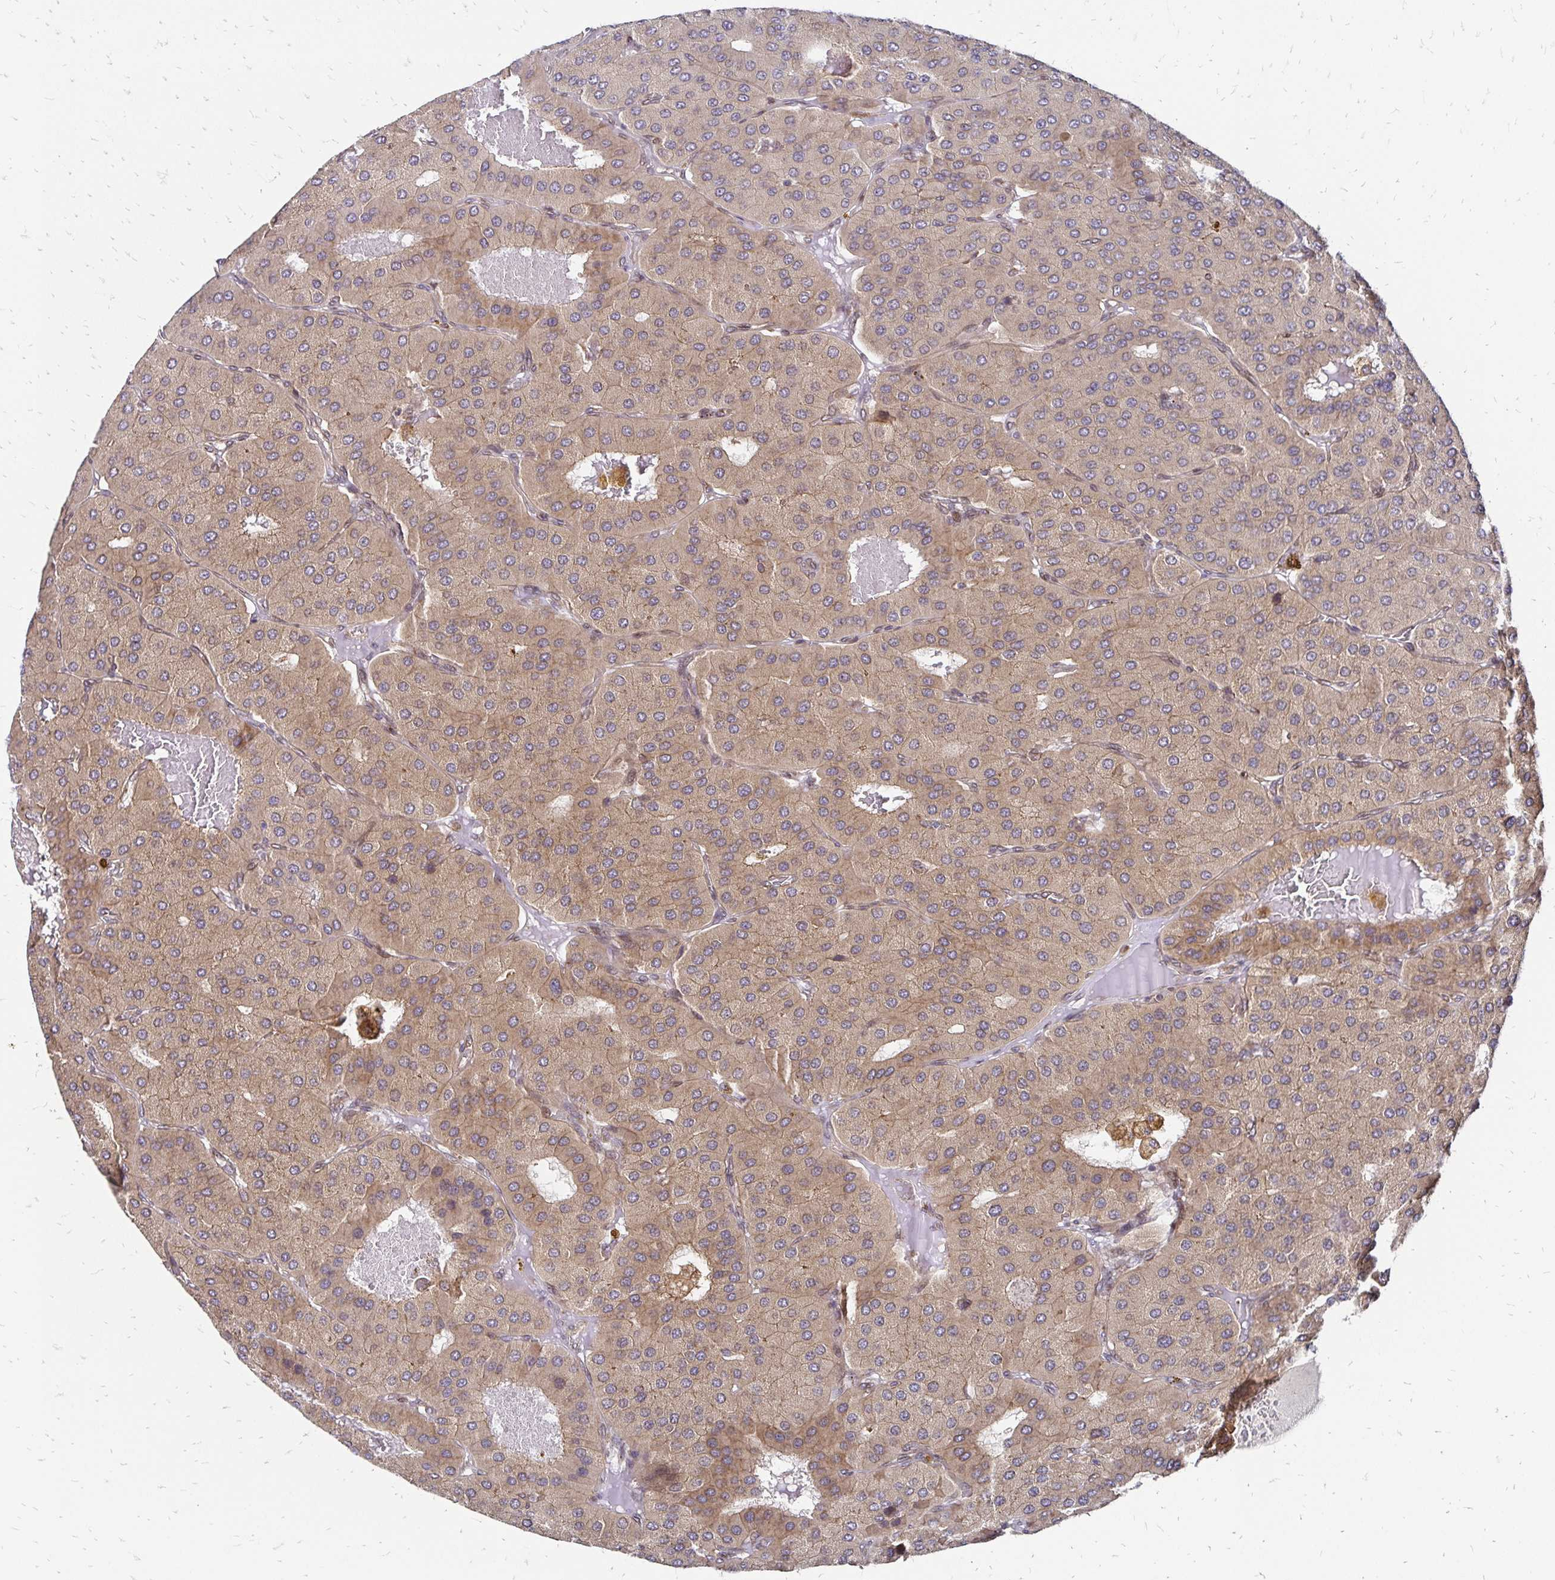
{"staining": {"intensity": "weak", "quantity": ">75%", "location": "cytoplasmic/membranous"}, "tissue": "parathyroid gland", "cell_type": "Glandular cells", "image_type": "normal", "snomed": [{"axis": "morphology", "description": "Normal tissue, NOS"}, {"axis": "morphology", "description": "Adenoma, NOS"}, {"axis": "topography", "description": "Parathyroid gland"}], "caption": "Approximately >75% of glandular cells in unremarkable human parathyroid gland reveal weak cytoplasmic/membranous protein expression as visualized by brown immunohistochemical staining.", "gene": "ZW10", "patient": {"sex": "female", "age": 86}}